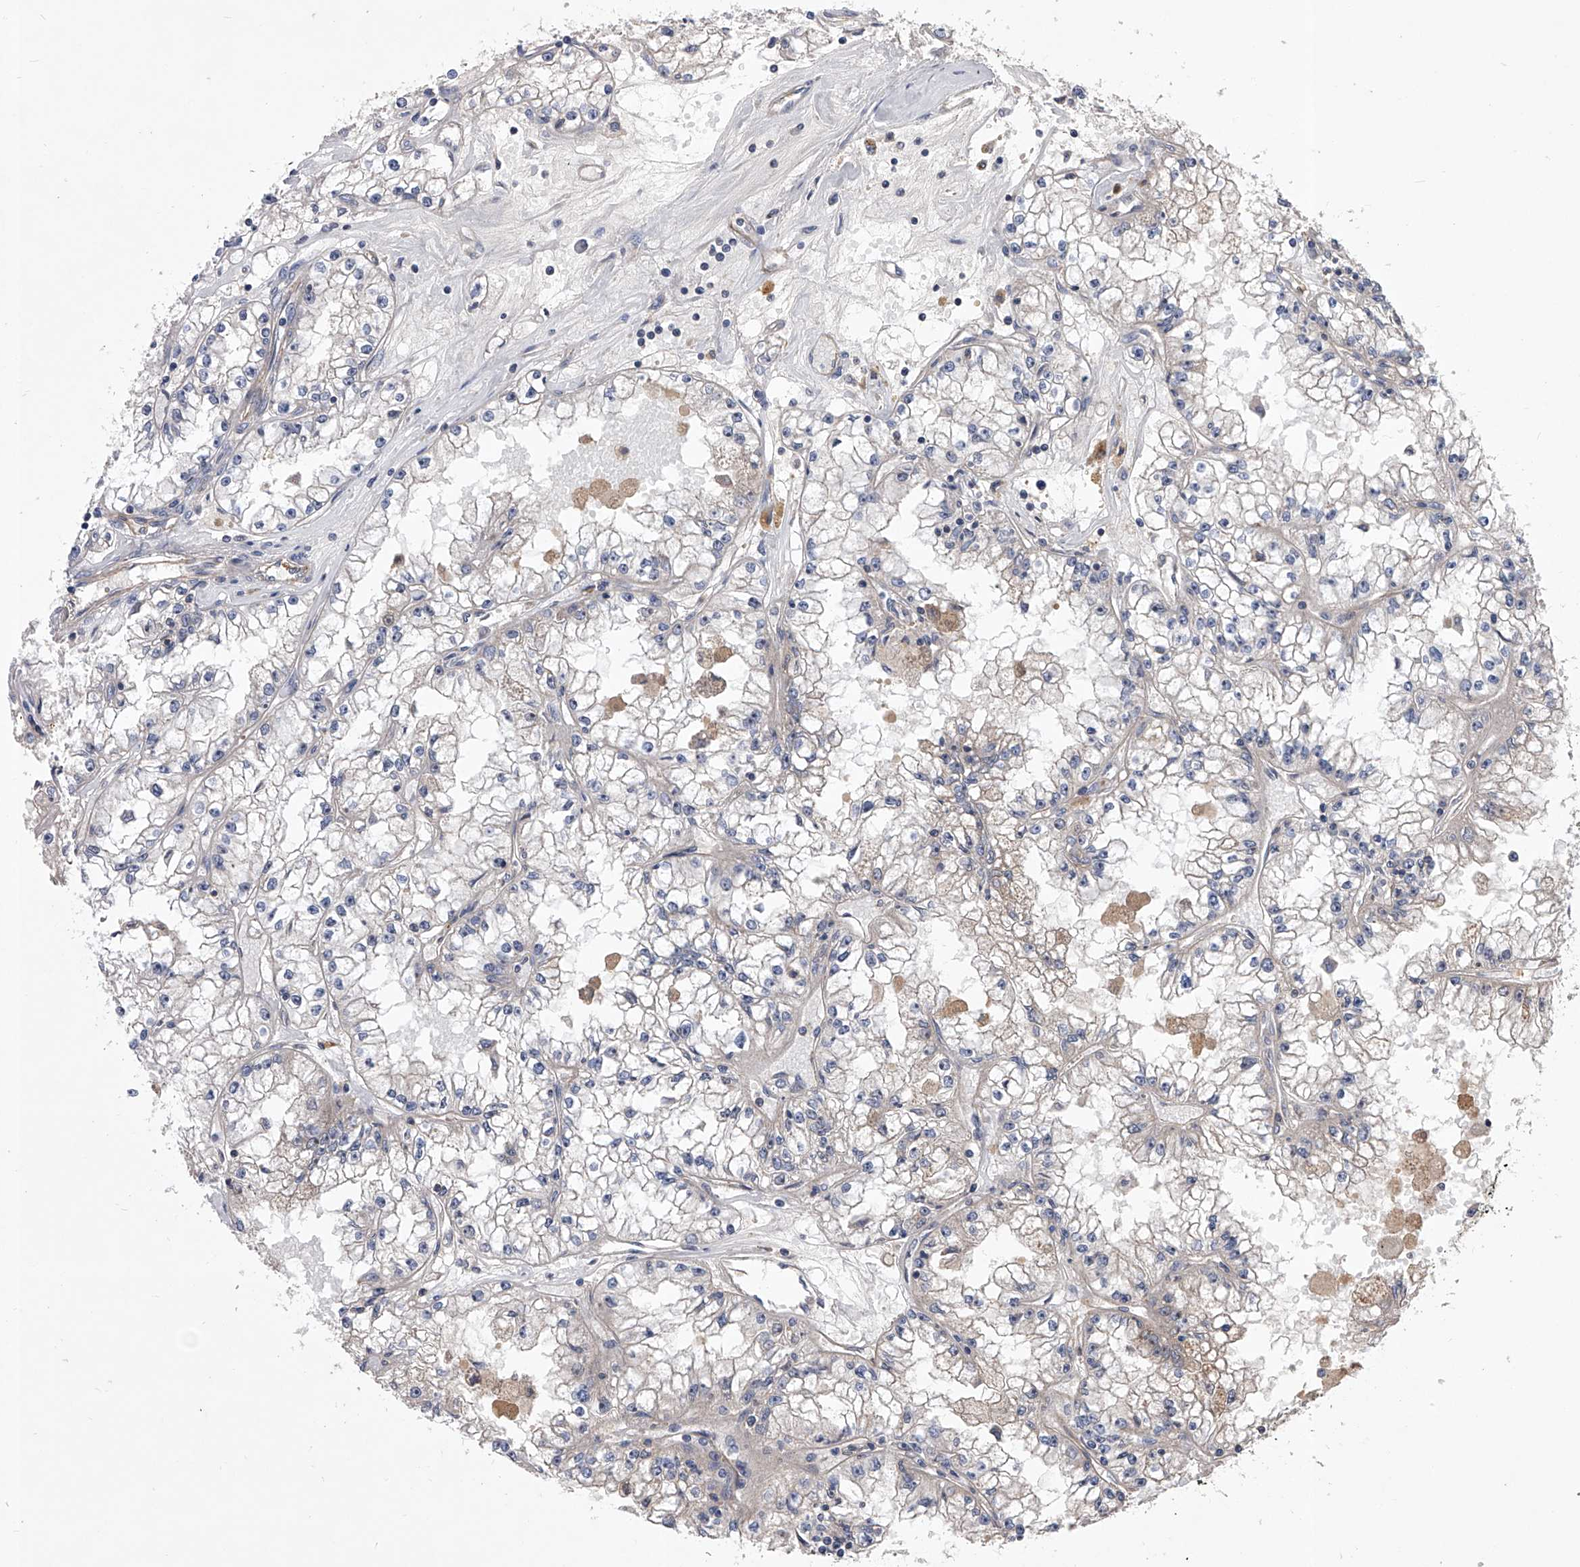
{"staining": {"intensity": "negative", "quantity": "none", "location": "none"}, "tissue": "renal cancer", "cell_type": "Tumor cells", "image_type": "cancer", "snomed": [{"axis": "morphology", "description": "Adenocarcinoma, NOS"}, {"axis": "topography", "description": "Kidney"}], "caption": "Human renal cancer (adenocarcinoma) stained for a protein using immunohistochemistry (IHC) reveals no positivity in tumor cells.", "gene": "CUL7", "patient": {"sex": "male", "age": 56}}